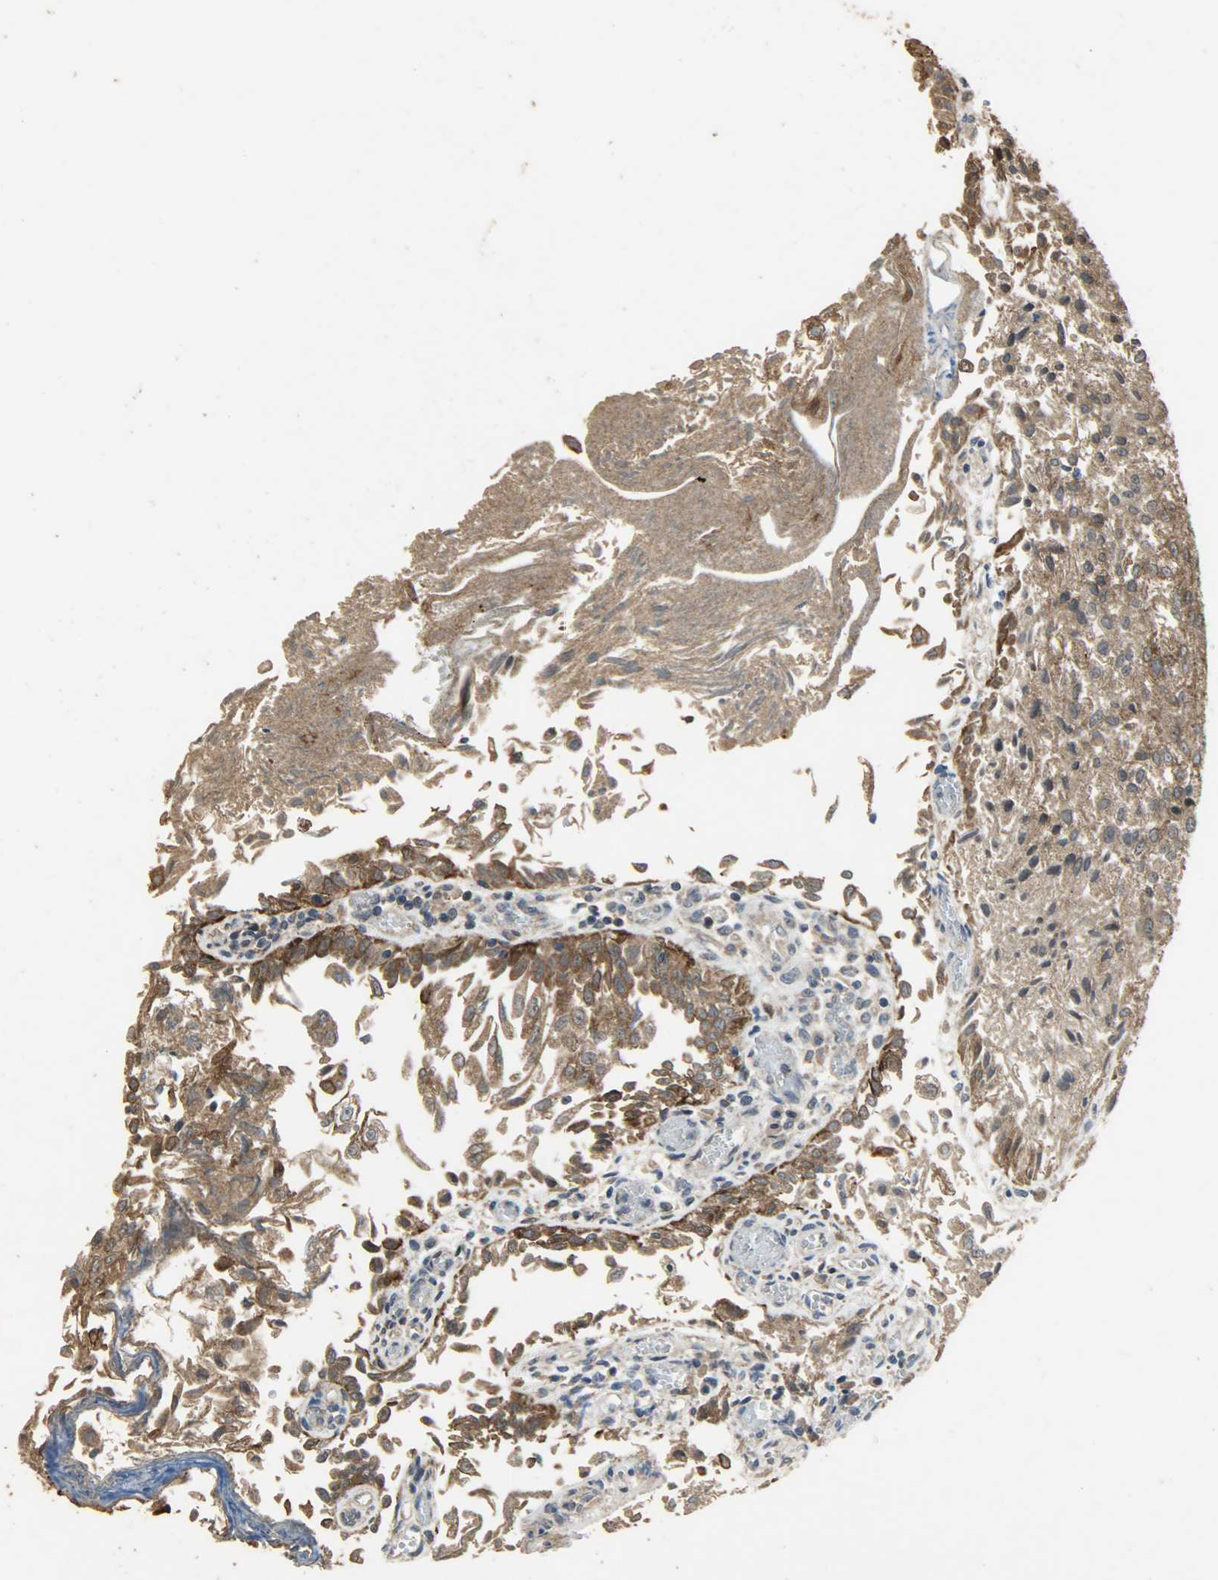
{"staining": {"intensity": "moderate", "quantity": ">75%", "location": "cytoplasmic/membranous"}, "tissue": "urothelial cancer", "cell_type": "Tumor cells", "image_type": "cancer", "snomed": [{"axis": "morphology", "description": "Urothelial carcinoma, Low grade"}, {"axis": "topography", "description": "Urinary bladder"}], "caption": "A photomicrograph of human low-grade urothelial carcinoma stained for a protein exhibits moderate cytoplasmic/membranous brown staining in tumor cells. Nuclei are stained in blue.", "gene": "CDKN2C", "patient": {"sex": "male", "age": 86}}